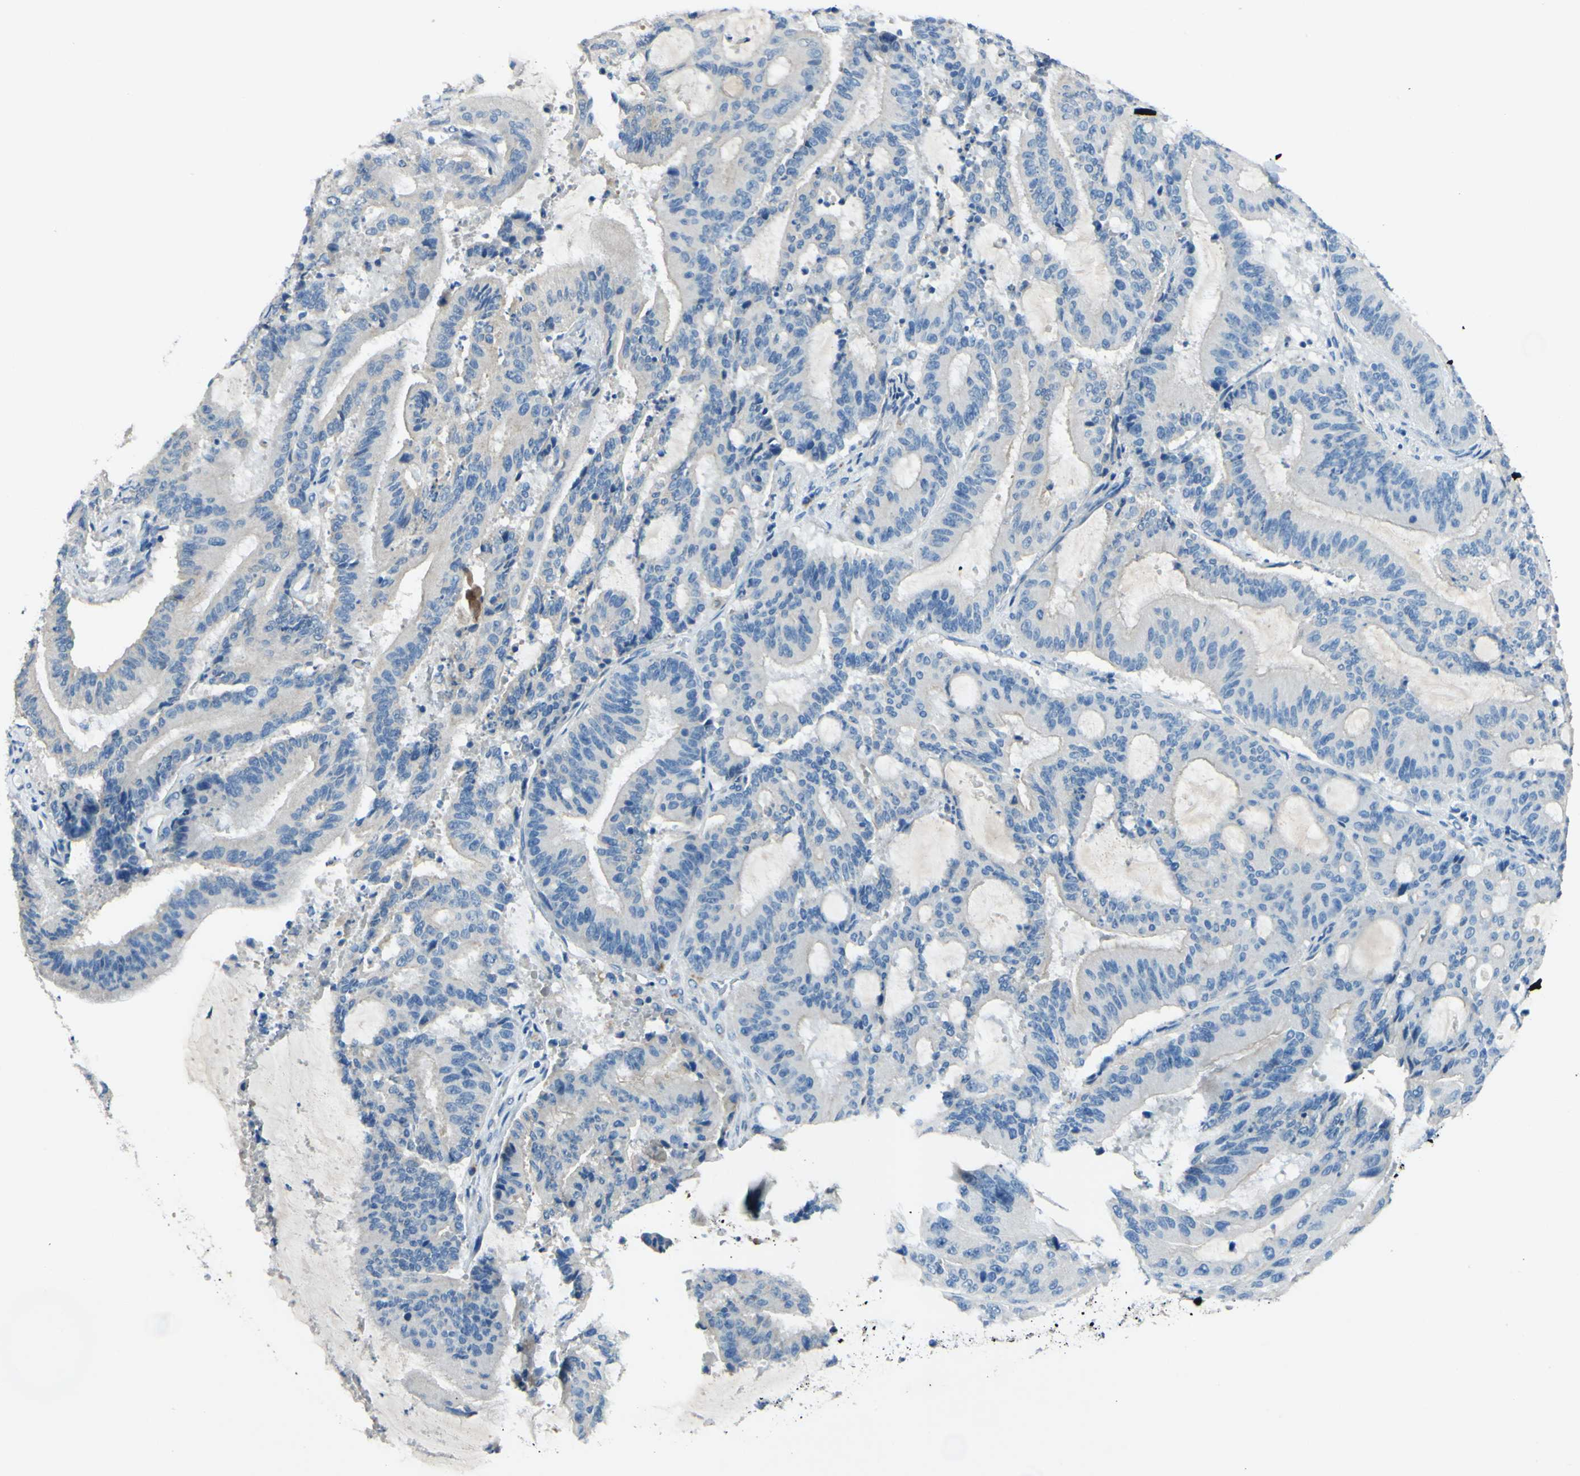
{"staining": {"intensity": "negative", "quantity": "none", "location": "none"}, "tissue": "liver cancer", "cell_type": "Tumor cells", "image_type": "cancer", "snomed": [{"axis": "morphology", "description": "Cholangiocarcinoma"}, {"axis": "topography", "description": "Liver"}], "caption": "Immunohistochemical staining of human cholangiocarcinoma (liver) exhibits no significant staining in tumor cells. The staining was performed using DAB to visualize the protein expression in brown, while the nuclei were stained in blue with hematoxylin (Magnification: 20x).", "gene": "CDH10", "patient": {"sex": "female", "age": 73}}